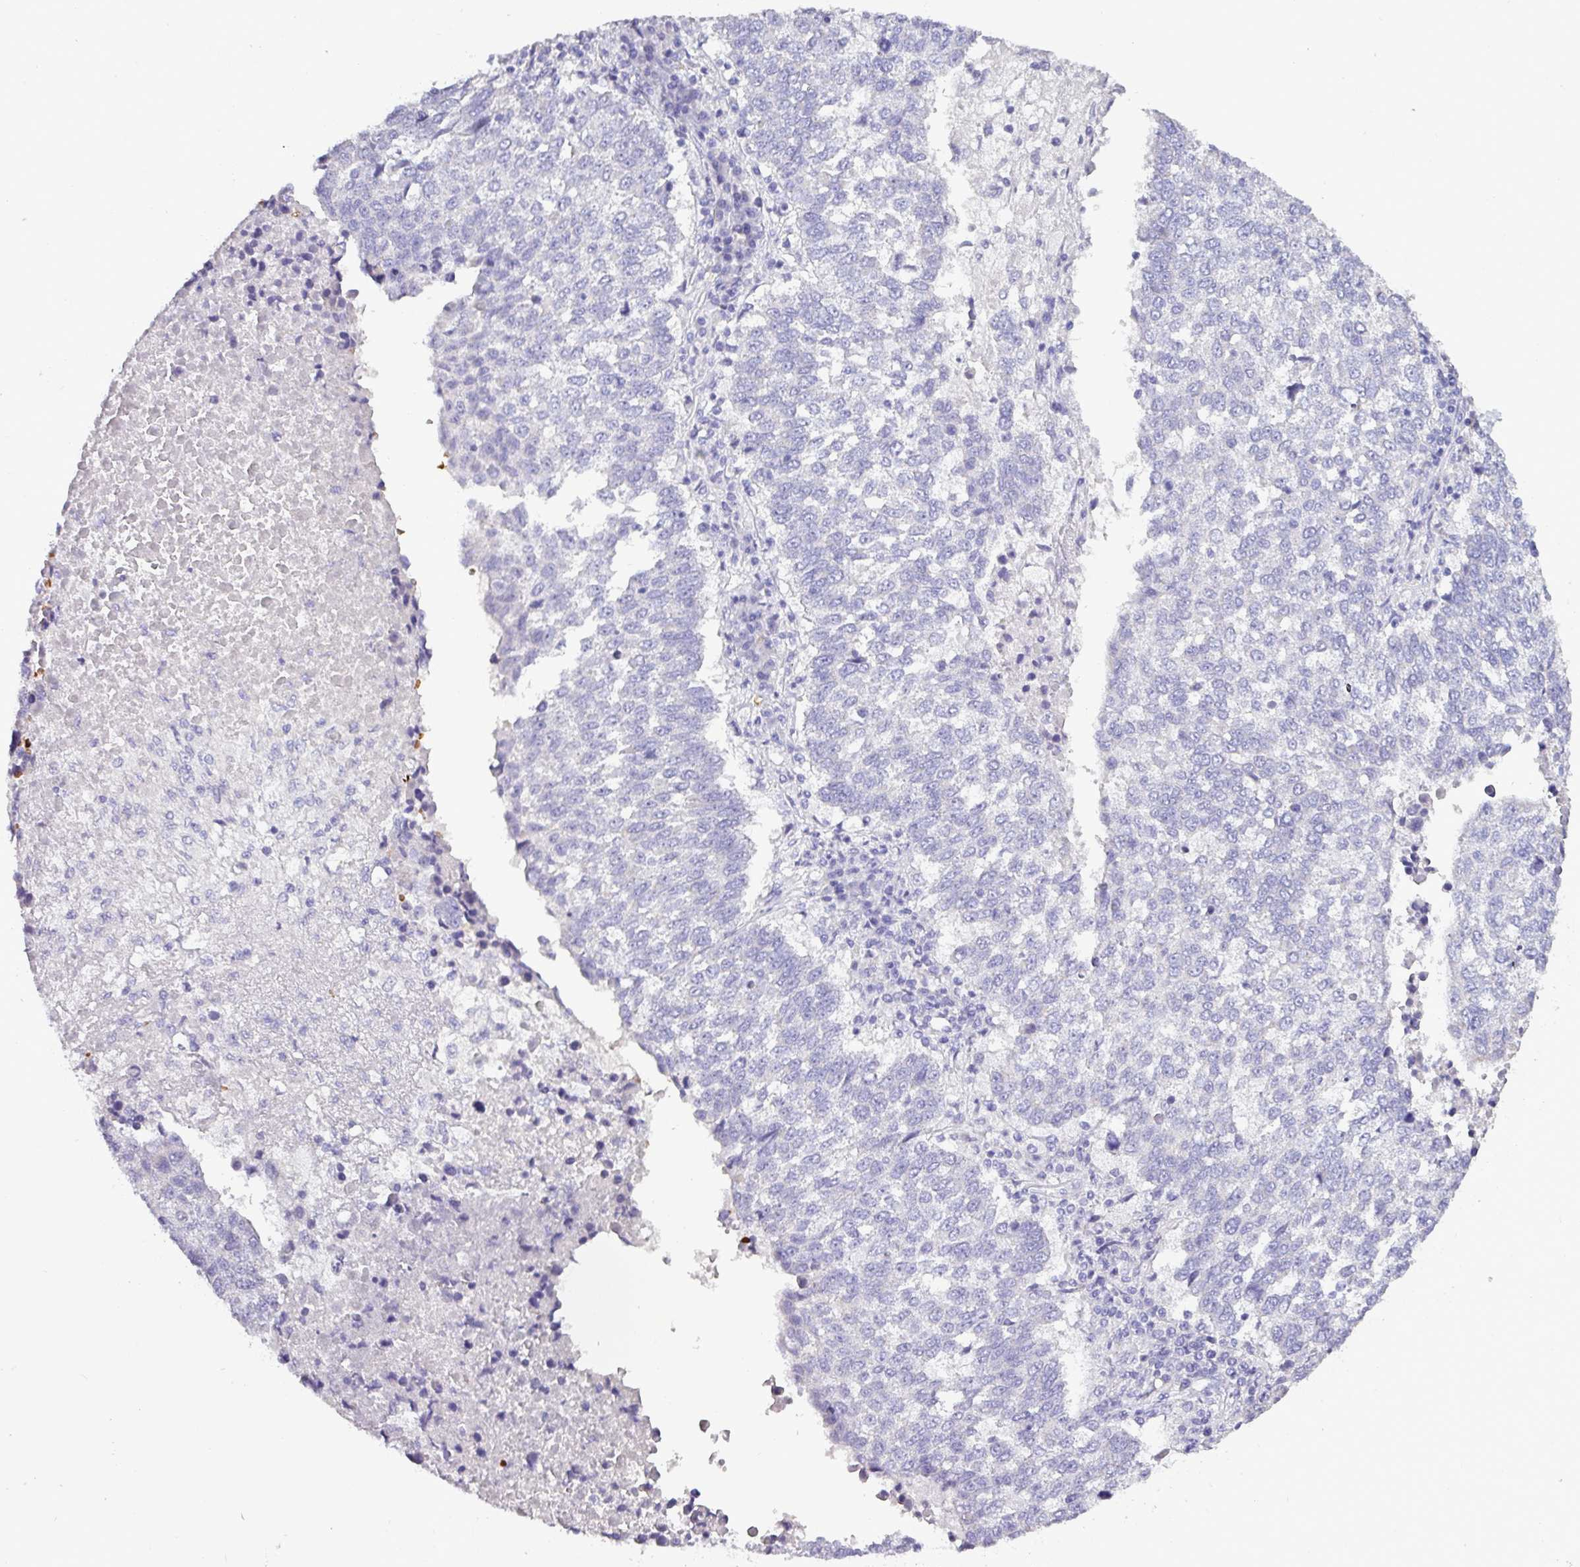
{"staining": {"intensity": "negative", "quantity": "none", "location": "none"}, "tissue": "lung cancer", "cell_type": "Tumor cells", "image_type": "cancer", "snomed": [{"axis": "morphology", "description": "Squamous cell carcinoma, NOS"}, {"axis": "topography", "description": "Lung"}], "caption": "Squamous cell carcinoma (lung) stained for a protein using IHC demonstrates no expression tumor cells.", "gene": "NAPSA", "patient": {"sex": "male", "age": 73}}